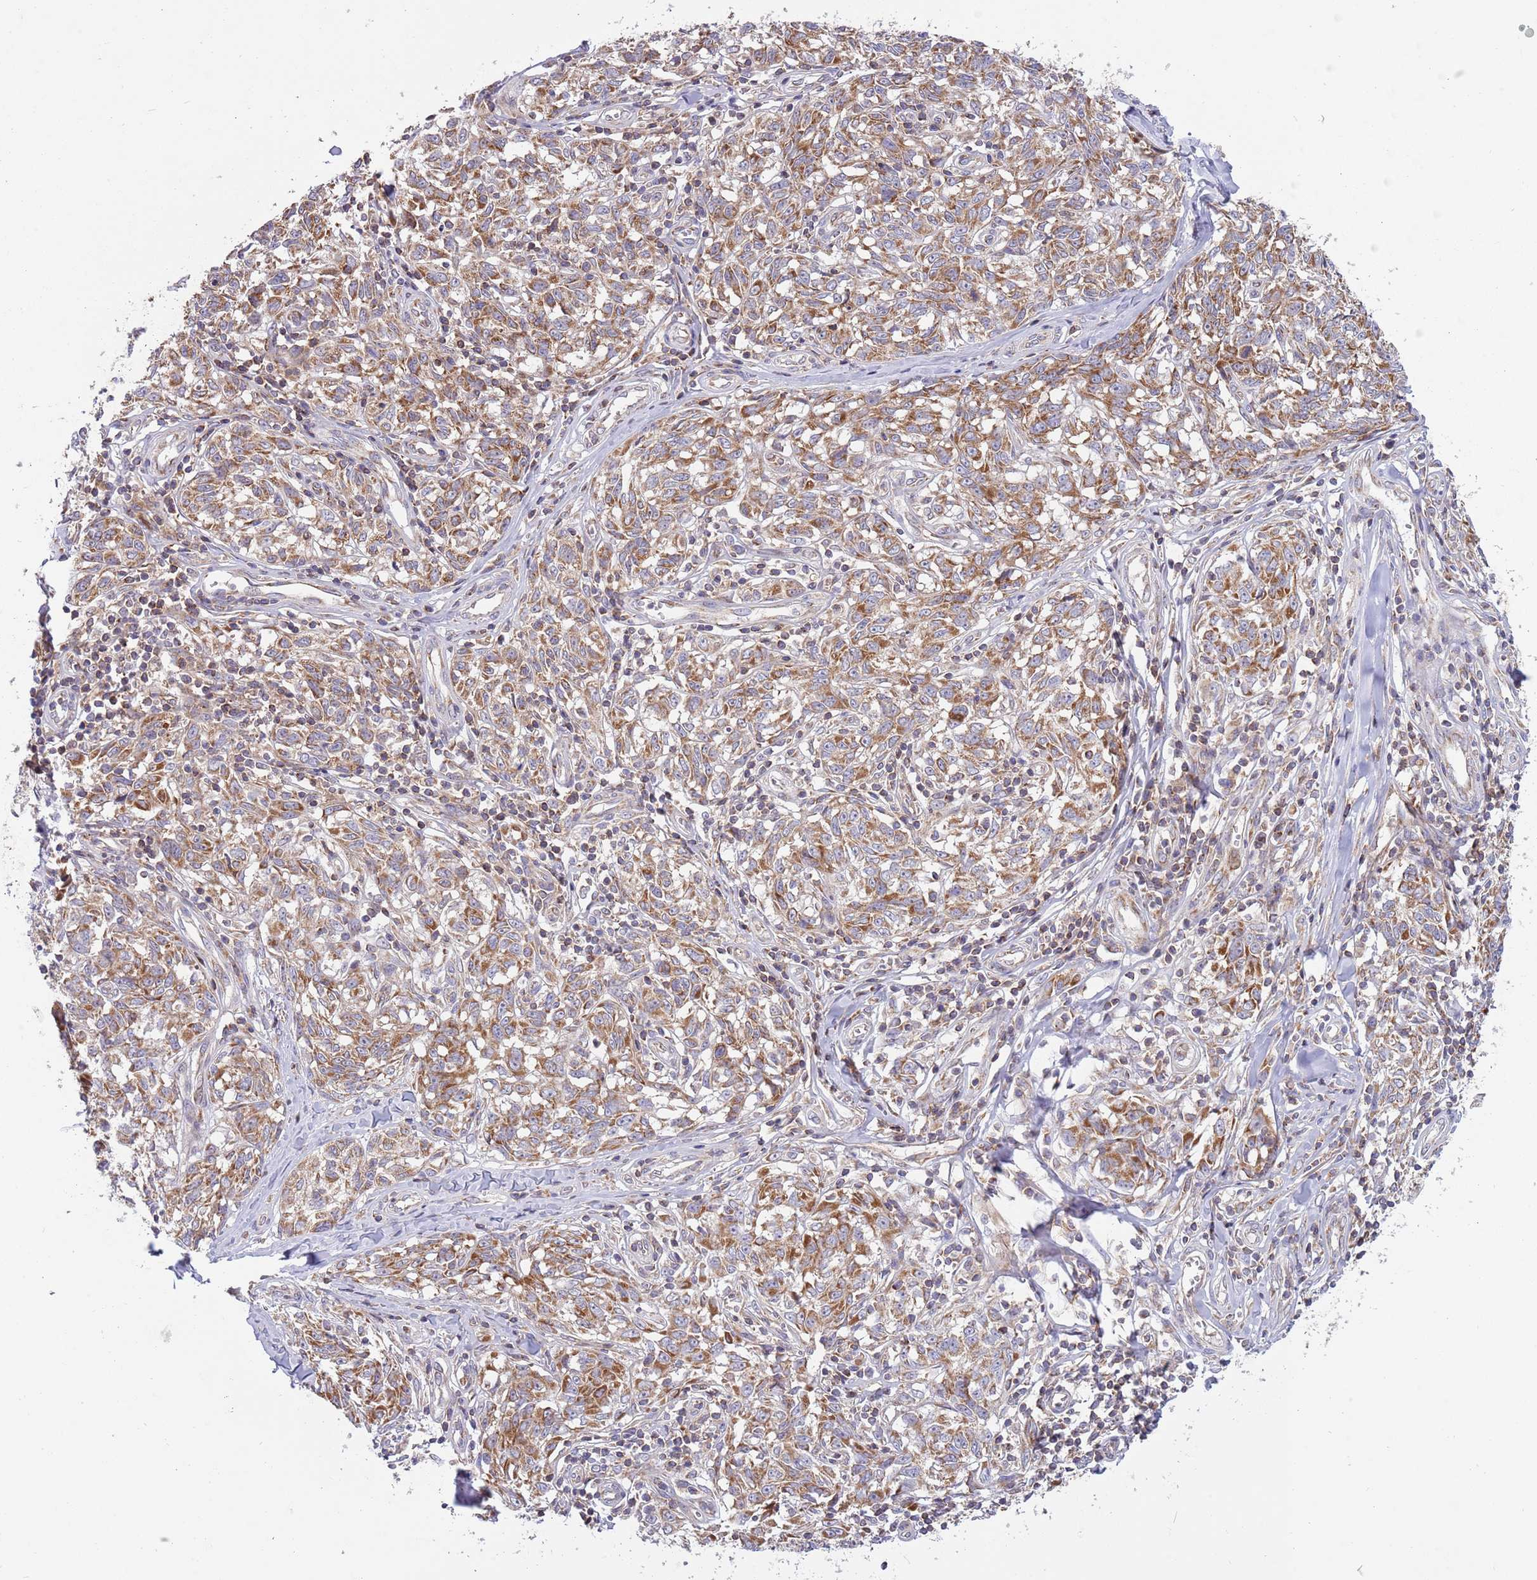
{"staining": {"intensity": "moderate", "quantity": ">75%", "location": "cytoplasmic/membranous"}, "tissue": "melanoma", "cell_type": "Tumor cells", "image_type": "cancer", "snomed": [{"axis": "morphology", "description": "Normal tissue, NOS"}, {"axis": "morphology", "description": "Malignant melanoma, NOS"}, {"axis": "topography", "description": "Skin"}], "caption": "This photomicrograph exhibits immunohistochemistry (IHC) staining of malignant melanoma, with medium moderate cytoplasmic/membranous expression in about >75% of tumor cells.", "gene": "IRS4", "patient": {"sex": "female", "age": 64}}